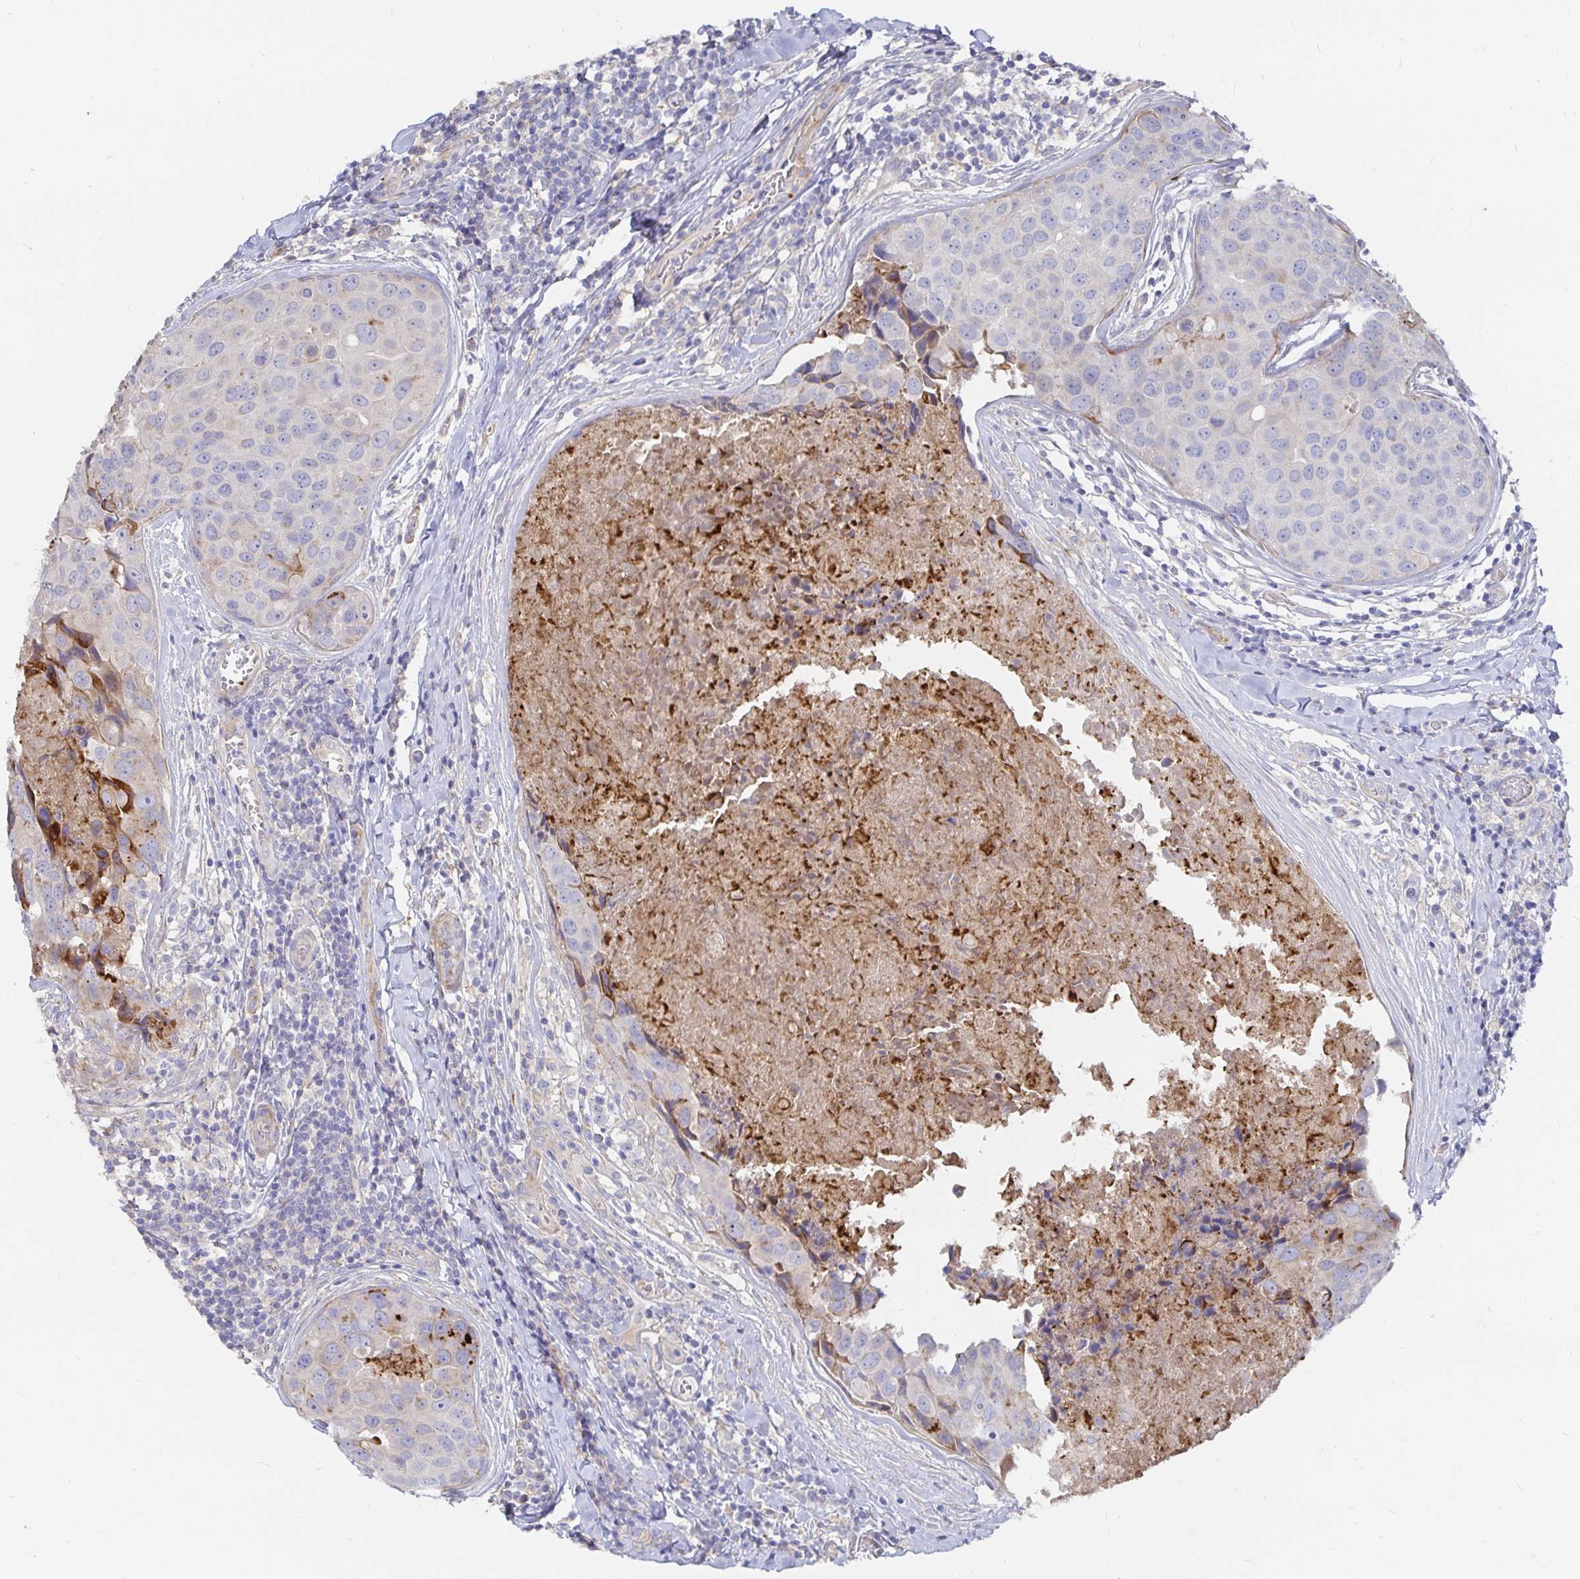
{"staining": {"intensity": "negative", "quantity": "none", "location": "none"}, "tissue": "breast cancer", "cell_type": "Tumor cells", "image_type": "cancer", "snomed": [{"axis": "morphology", "description": "Duct carcinoma"}, {"axis": "topography", "description": "Breast"}], "caption": "There is no significant positivity in tumor cells of breast cancer (infiltrating ductal carcinoma).", "gene": "KCTD19", "patient": {"sex": "female", "age": 24}}